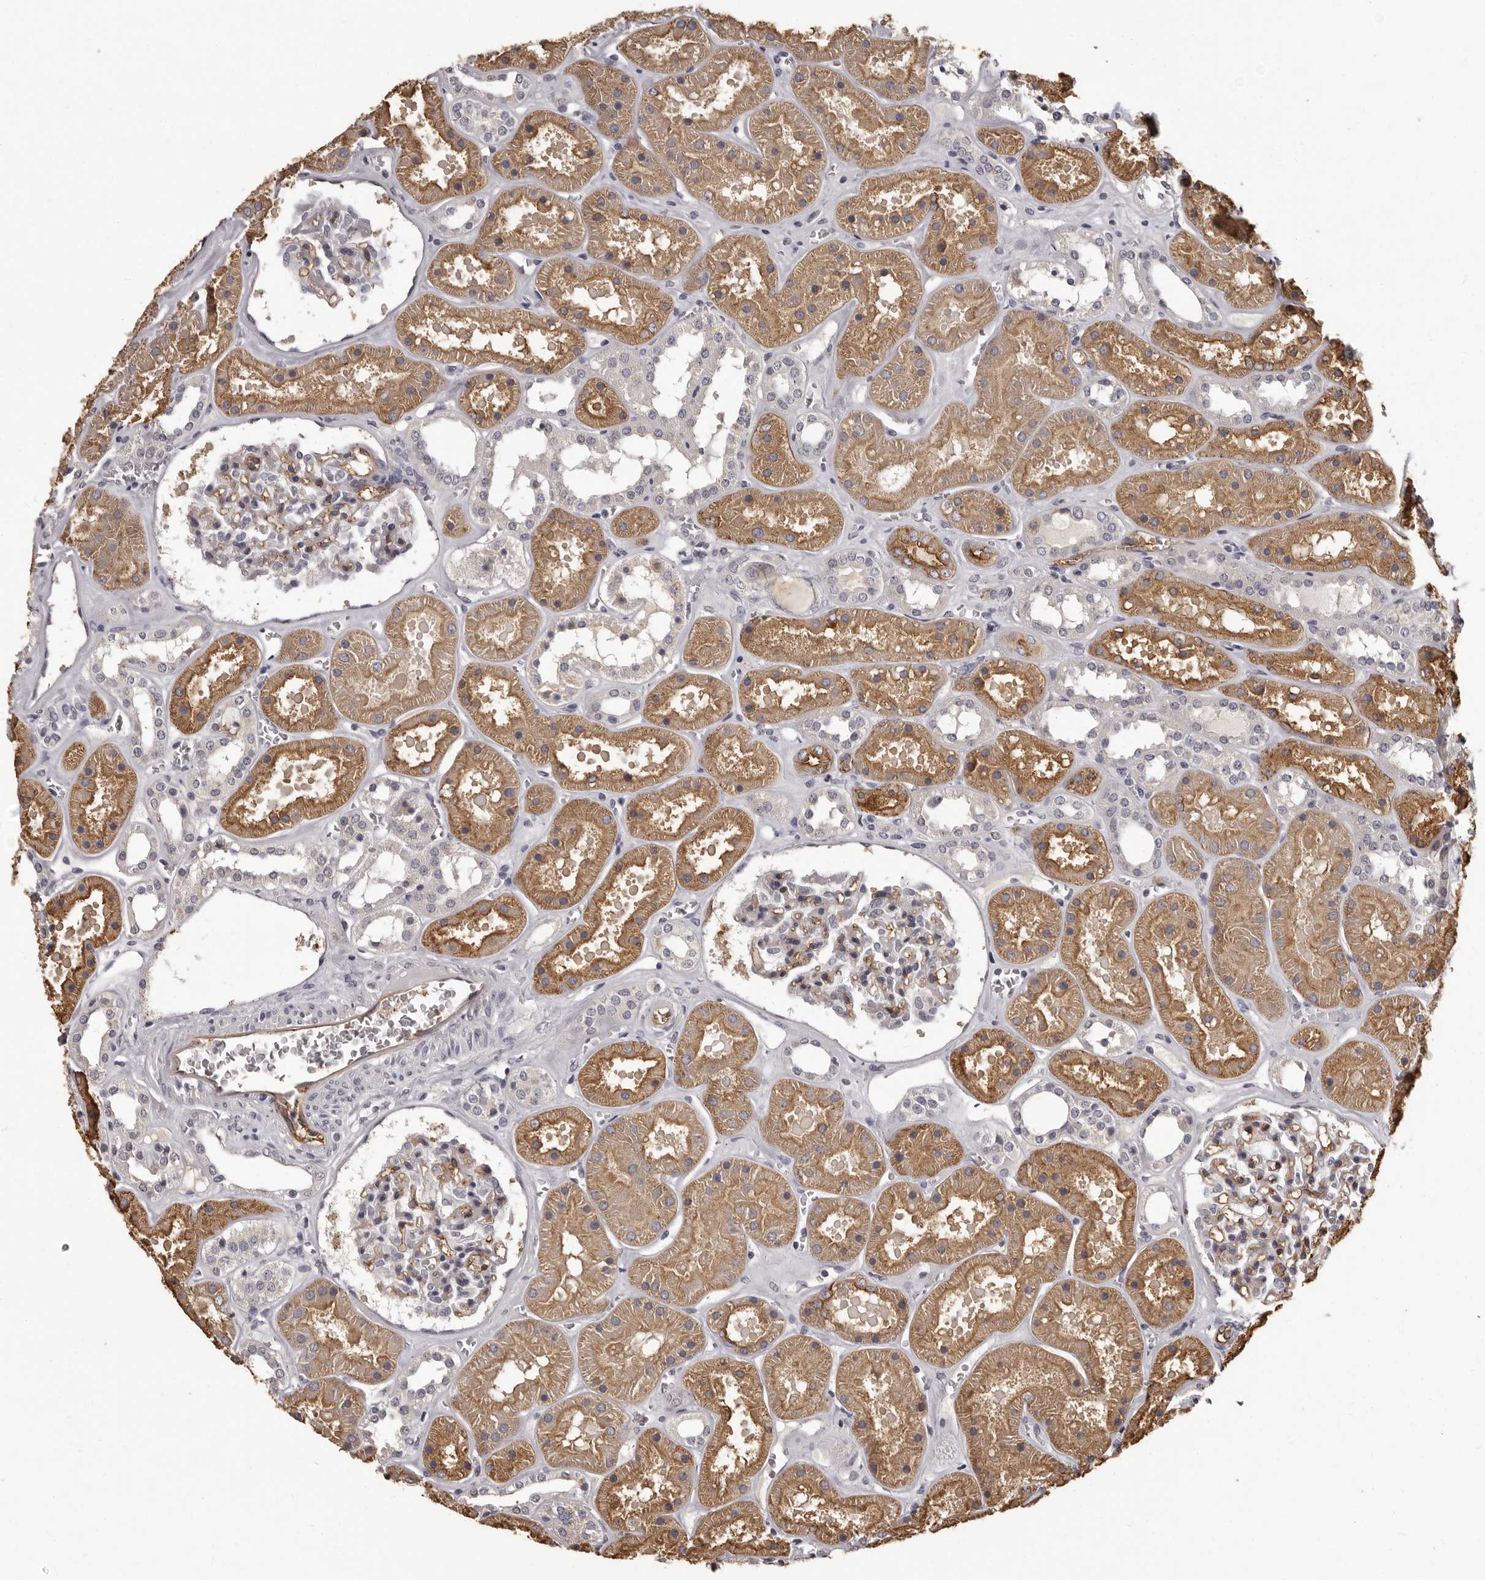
{"staining": {"intensity": "weak", "quantity": "<25%", "location": "cytoplasmic/membranous"}, "tissue": "kidney", "cell_type": "Cells in glomeruli", "image_type": "normal", "snomed": [{"axis": "morphology", "description": "Normal tissue, NOS"}, {"axis": "topography", "description": "Kidney"}], "caption": "The image displays no significant expression in cells in glomeruli of kidney. The staining is performed using DAB (3,3'-diaminobenzidine) brown chromogen with nuclei counter-stained in using hematoxylin.", "gene": "GPR78", "patient": {"sex": "female", "age": 41}}